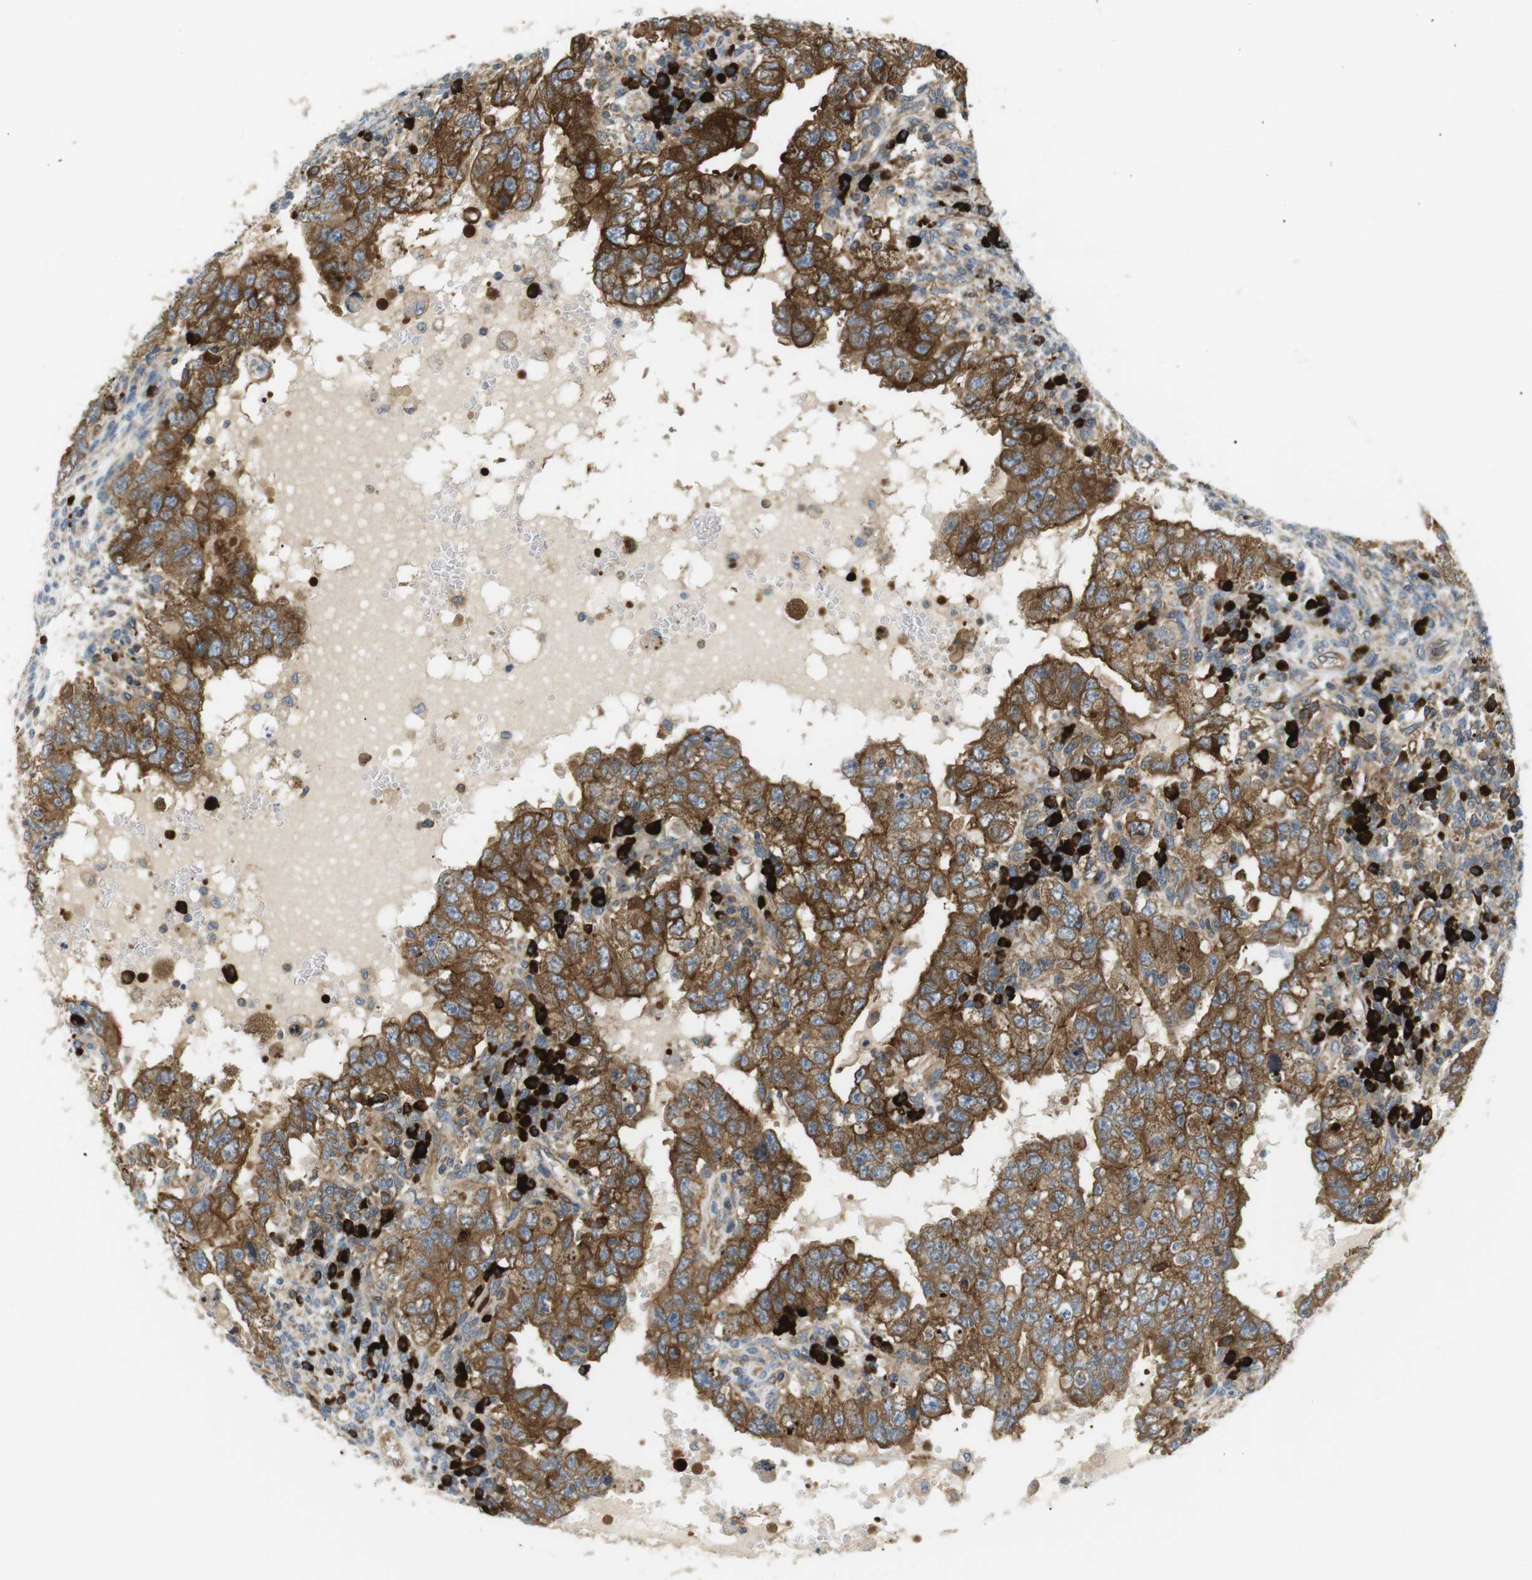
{"staining": {"intensity": "moderate", "quantity": ">75%", "location": "cytoplasmic/membranous"}, "tissue": "testis cancer", "cell_type": "Tumor cells", "image_type": "cancer", "snomed": [{"axis": "morphology", "description": "Carcinoma, Embryonal, NOS"}, {"axis": "topography", "description": "Testis"}], "caption": "Human testis cancer (embryonal carcinoma) stained with a brown dye exhibits moderate cytoplasmic/membranous positive staining in about >75% of tumor cells.", "gene": "TMEM200A", "patient": {"sex": "male", "age": 26}}